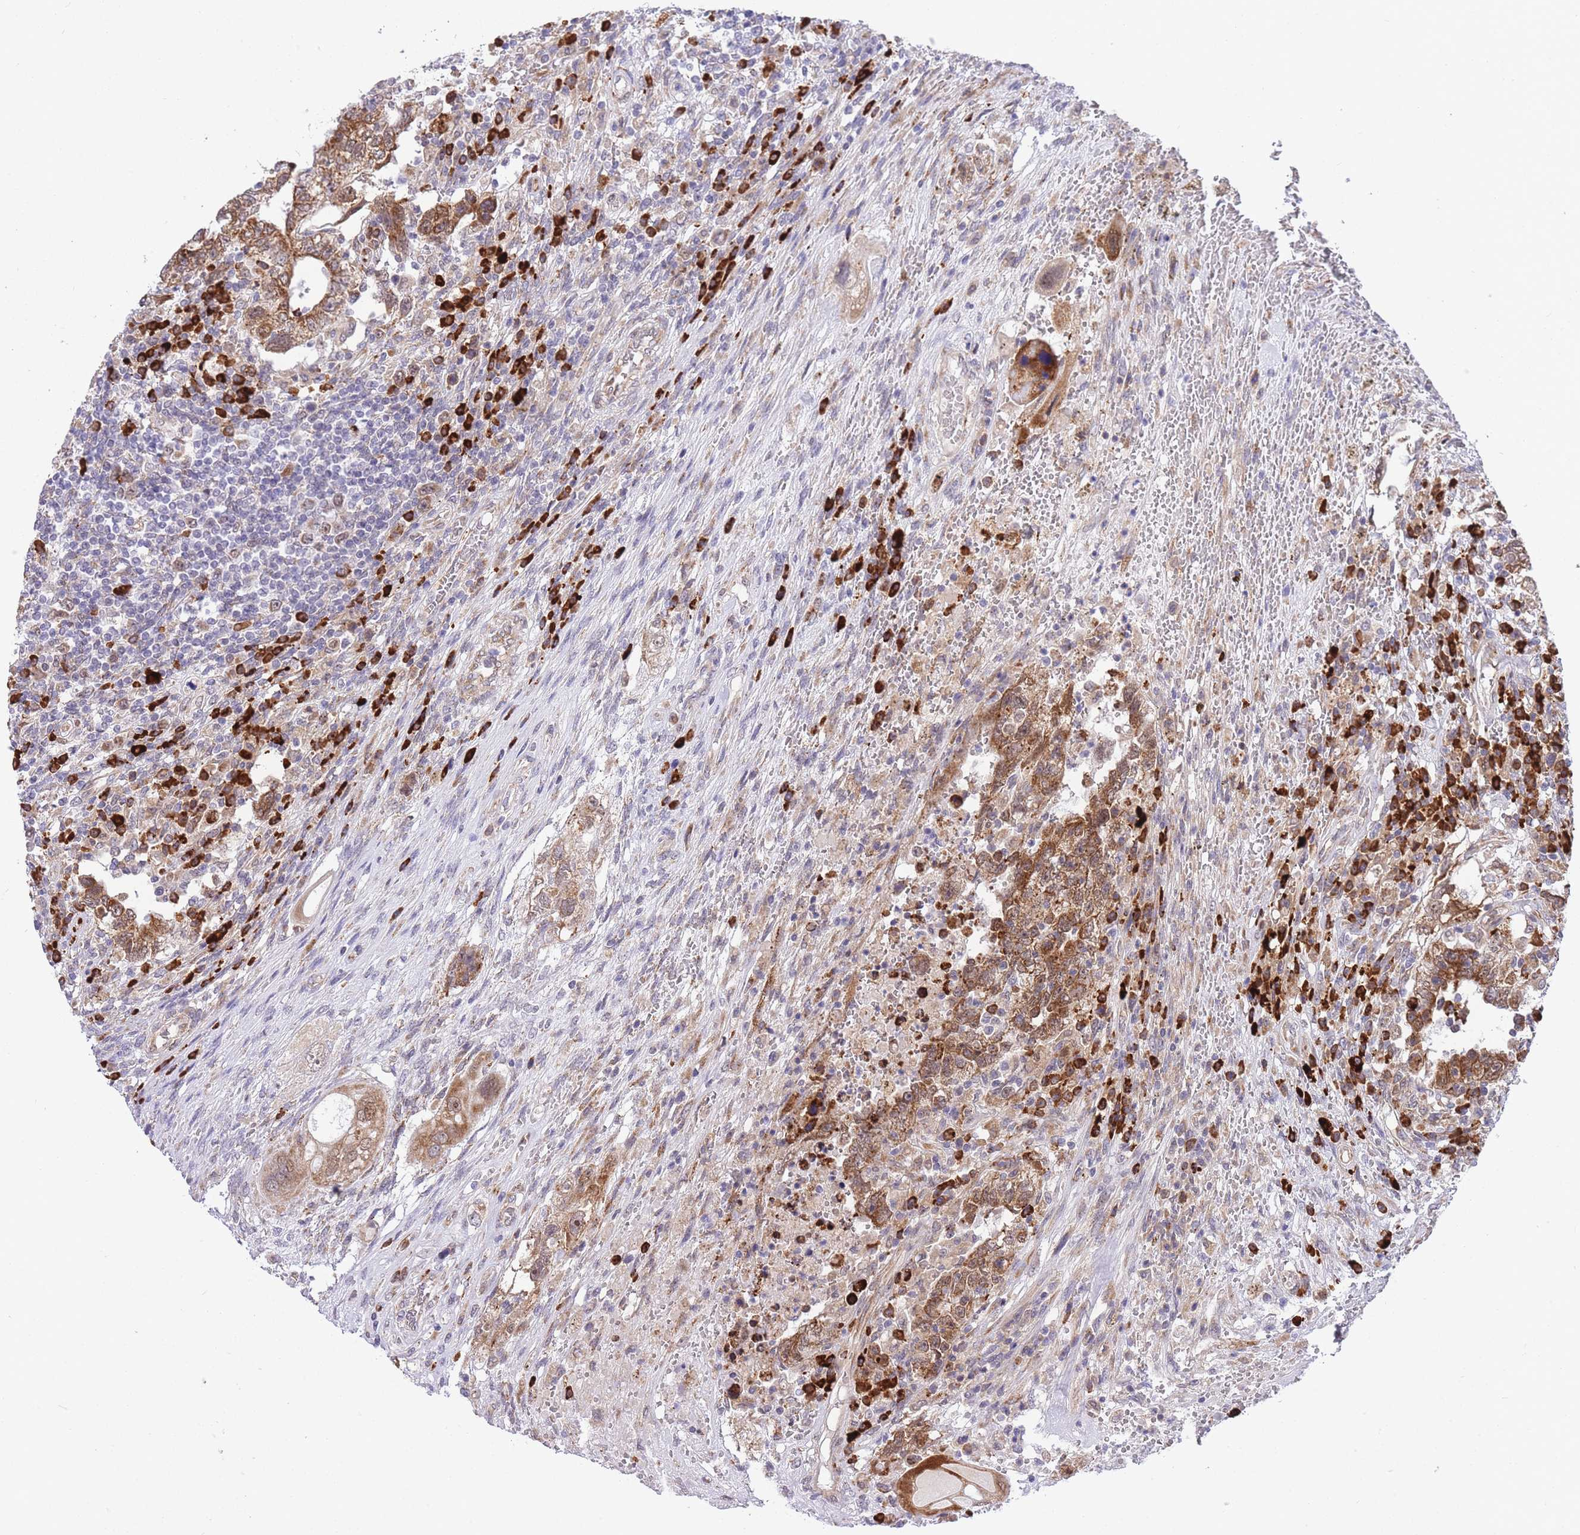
{"staining": {"intensity": "moderate", "quantity": ">75%", "location": "cytoplasmic/membranous,nuclear"}, "tissue": "testis cancer", "cell_type": "Tumor cells", "image_type": "cancer", "snomed": [{"axis": "morphology", "description": "Carcinoma, Embryonal, NOS"}, {"axis": "topography", "description": "Testis"}], "caption": "Immunohistochemistry (IHC) staining of testis cancer (embryonal carcinoma), which reveals medium levels of moderate cytoplasmic/membranous and nuclear positivity in approximately >75% of tumor cells indicating moderate cytoplasmic/membranous and nuclear protein staining. The staining was performed using DAB (brown) for protein detection and nuclei were counterstained in hematoxylin (blue).", "gene": "EXOSC8", "patient": {"sex": "male", "age": 26}}